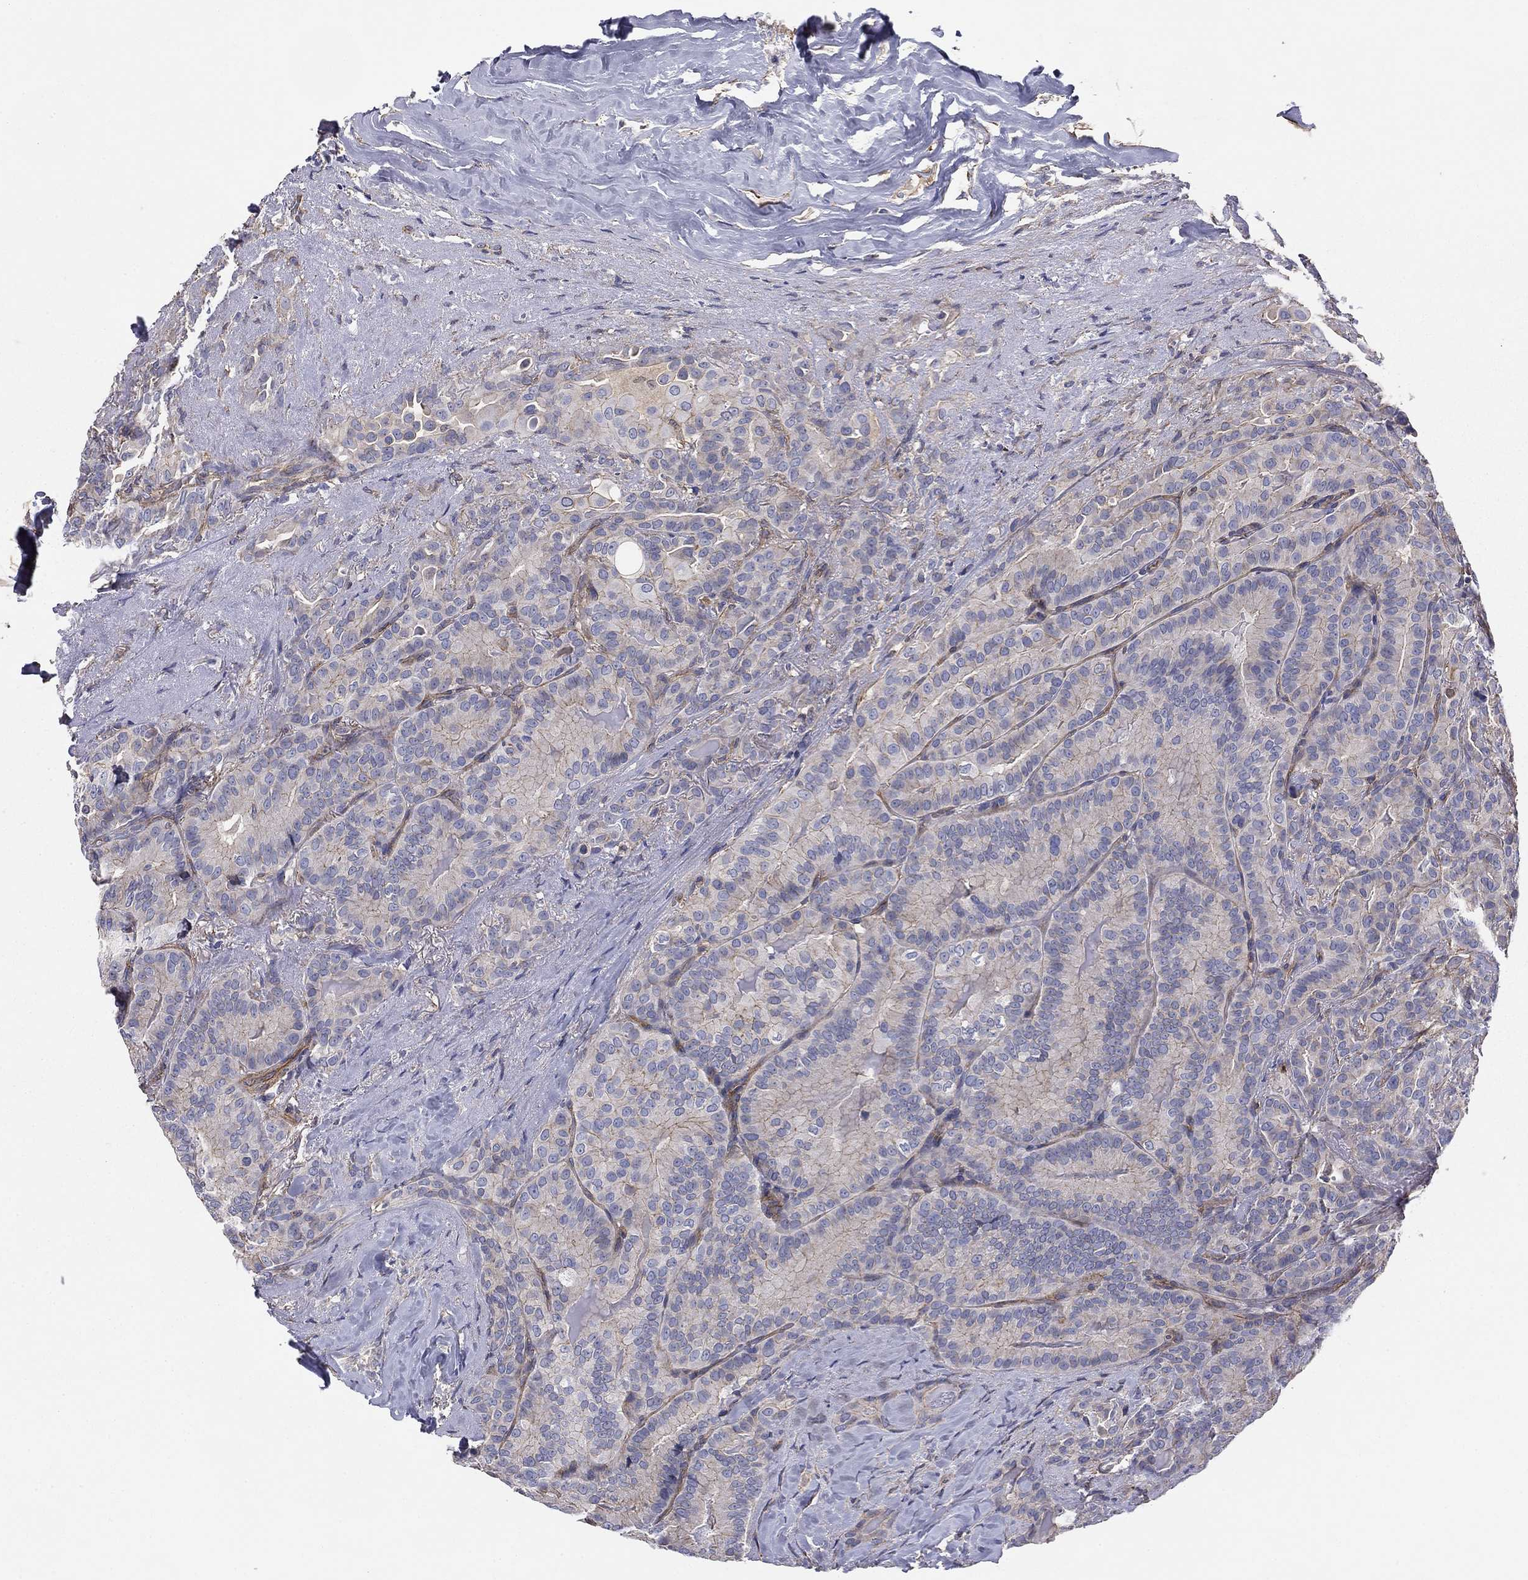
{"staining": {"intensity": "weak", "quantity": "<25%", "location": "cytoplasmic/membranous"}, "tissue": "thyroid cancer", "cell_type": "Tumor cells", "image_type": "cancer", "snomed": [{"axis": "morphology", "description": "Papillary adenocarcinoma, NOS"}, {"axis": "topography", "description": "Thyroid gland"}], "caption": "This is an immunohistochemistry histopathology image of papillary adenocarcinoma (thyroid). There is no positivity in tumor cells.", "gene": "TCHH", "patient": {"sex": "male", "age": 61}}